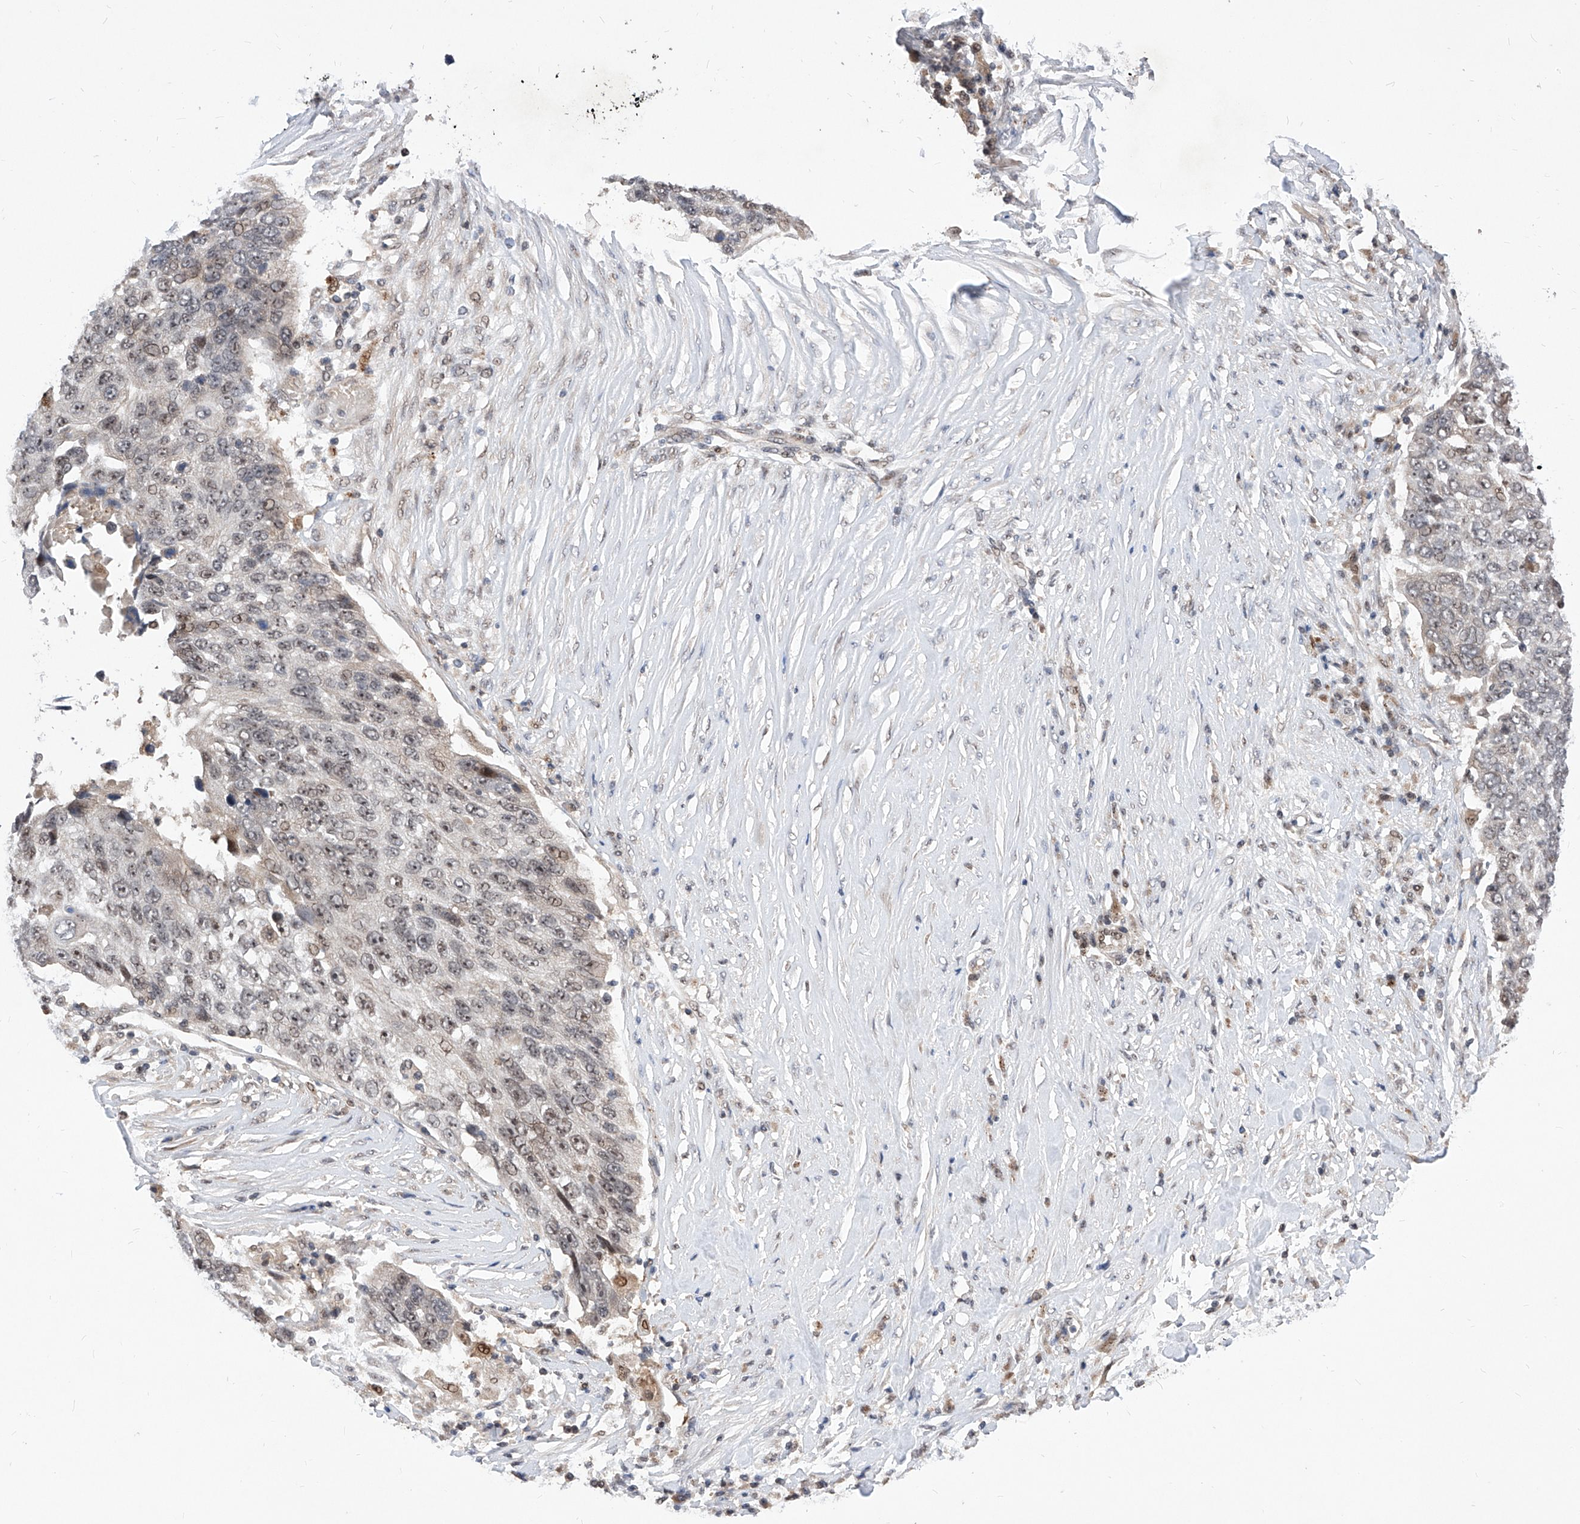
{"staining": {"intensity": "weak", "quantity": "25%-75%", "location": "nuclear"}, "tissue": "lung cancer", "cell_type": "Tumor cells", "image_type": "cancer", "snomed": [{"axis": "morphology", "description": "Squamous cell carcinoma, NOS"}, {"axis": "topography", "description": "Lung"}], "caption": "An image of lung squamous cell carcinoma stained for a protein shows weak nuclear brown staining in tumor cells. Nuclei are stained in blue.", "gene": "LGR4", "patient": {"sex": "male", "age": 66}}